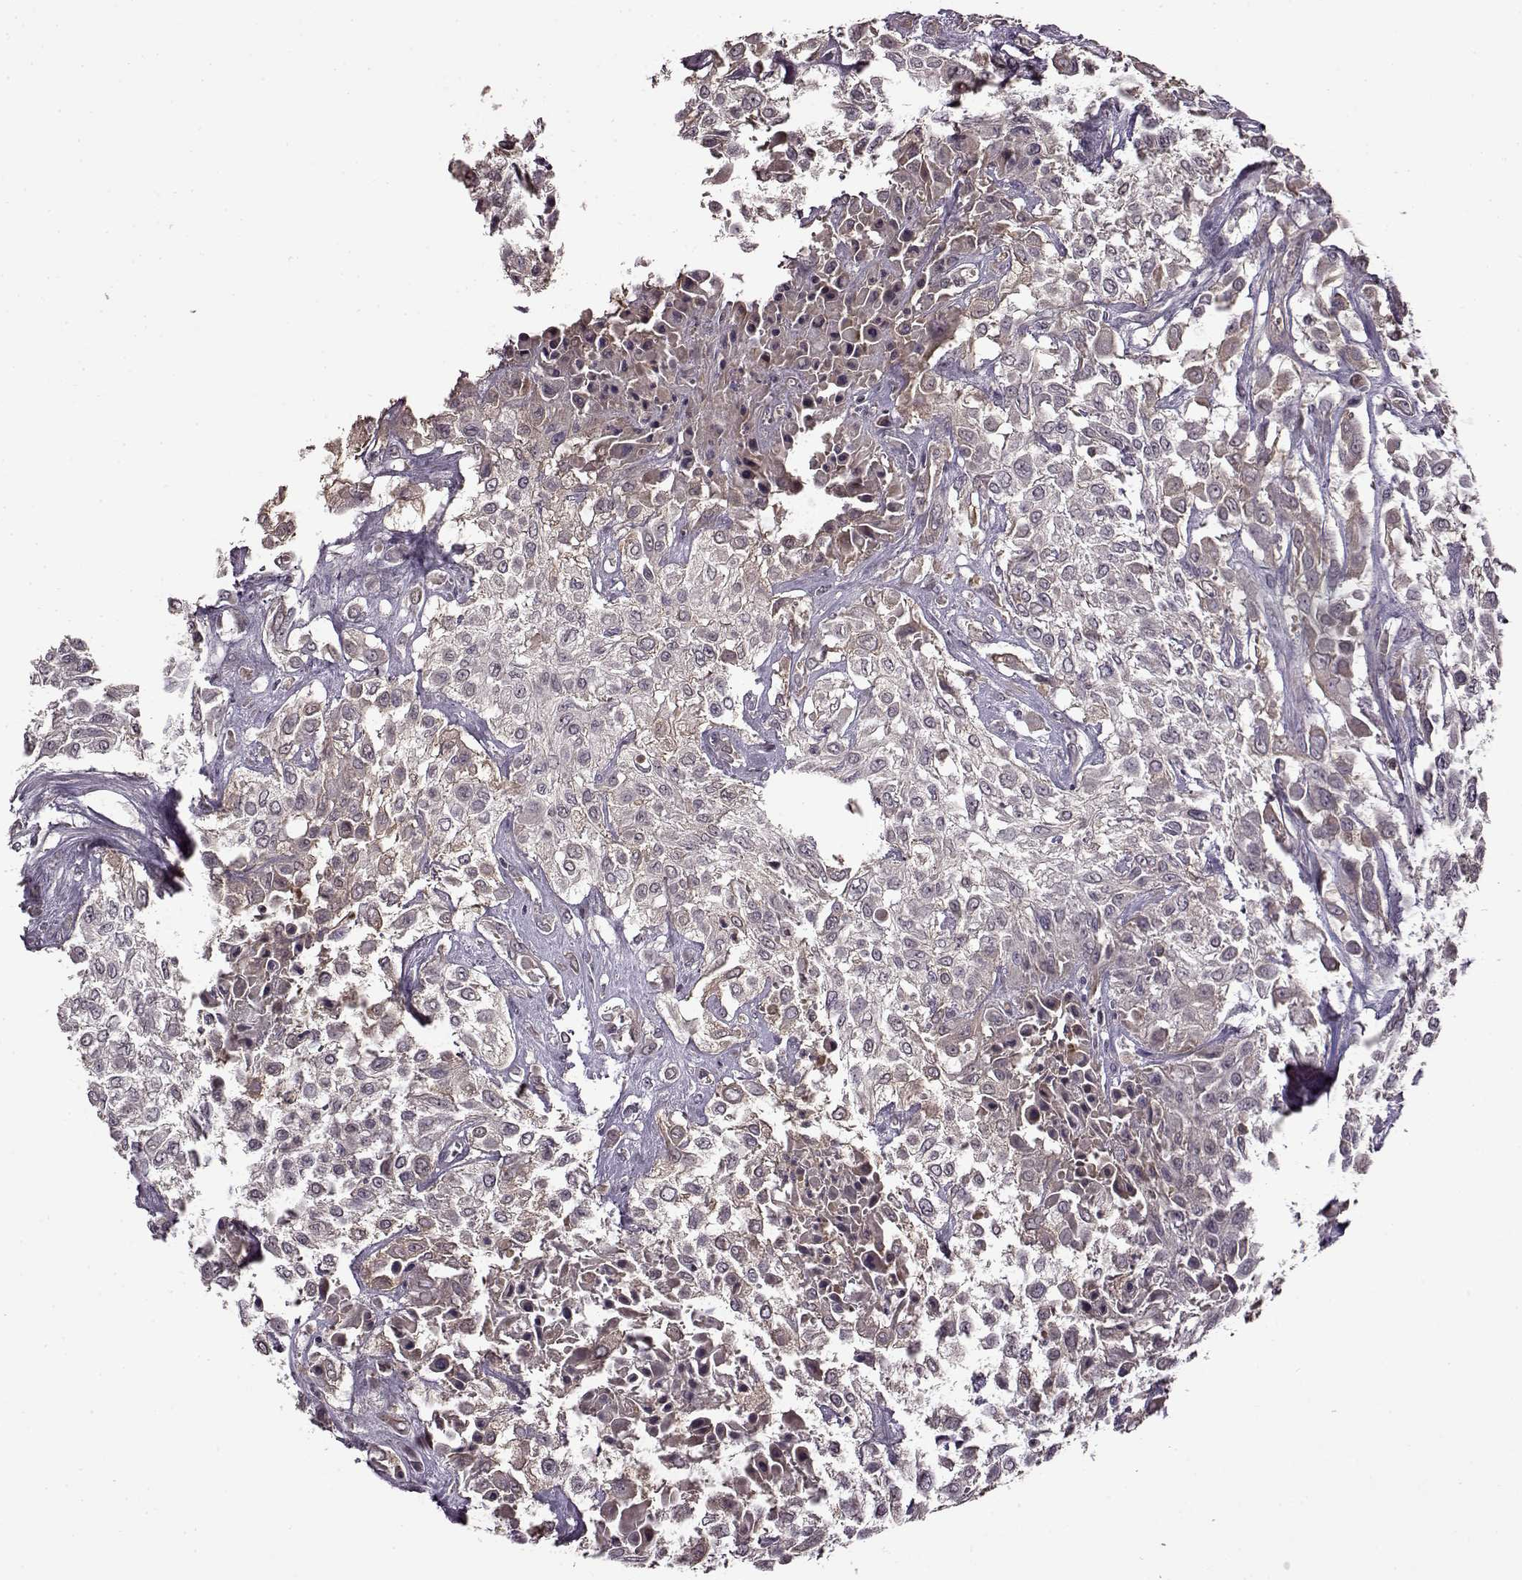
{"staining": {"intensity": "weak", "quantity": "25%-75%", "location": "cytoplasmic/membranous"}, "tissue": "urothelial cancer", "cell_type": "Tumor cells", "image_type": "cancer", "snomed": [{"axis": "morphology", "description": "Urothelial carcinoma, High grade"}, {"axis": "topography", "description": "Urinary bladder"}], "caption": "Tumor cells demonstrate weak cytoplasmic/membranous staining in approximately 25%-75% of cells in urothelial cancer.", "gene": "MAIP1", "patient": {"sex": "male", "age": 57}}